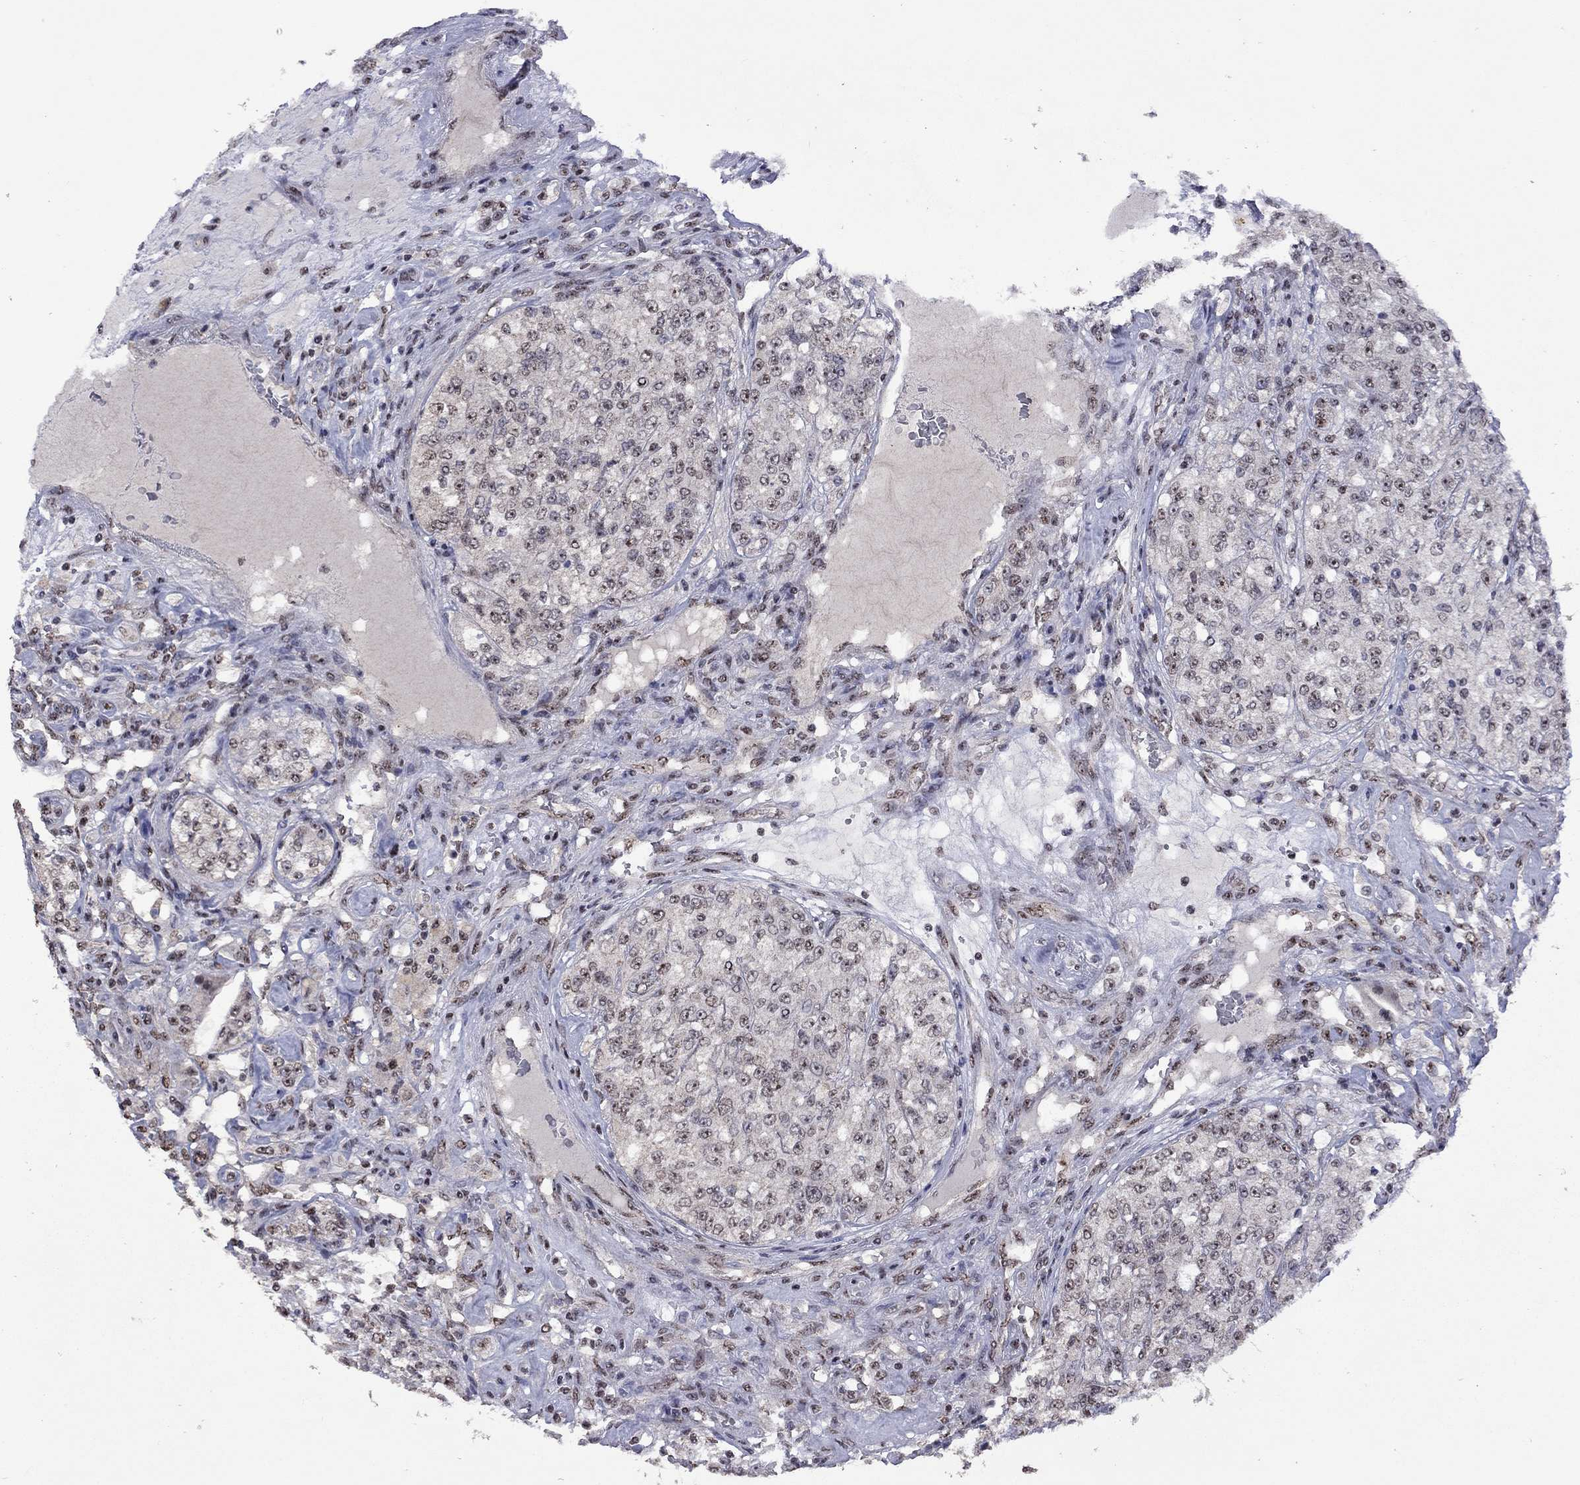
{"staining": {"intensity": "moderate", "quantity": "<25%", "location": "nuclear"}, "tissue": "renal cancer", "cell_type": "Tumor cells", "image_type": "cancer", "snomed": [{"axis": "morphology", "description": "Adenocarcinoma, NOS"}, {"axis": "topography", "description": "Kidney"}], "caption": "Tumor cells show moderate nuclear staining in approximately <25% of cells in renal cancer (adenocarcinoma).", "gene": "SPOUT1", "patient": {"sex": "female", "age": 63}}